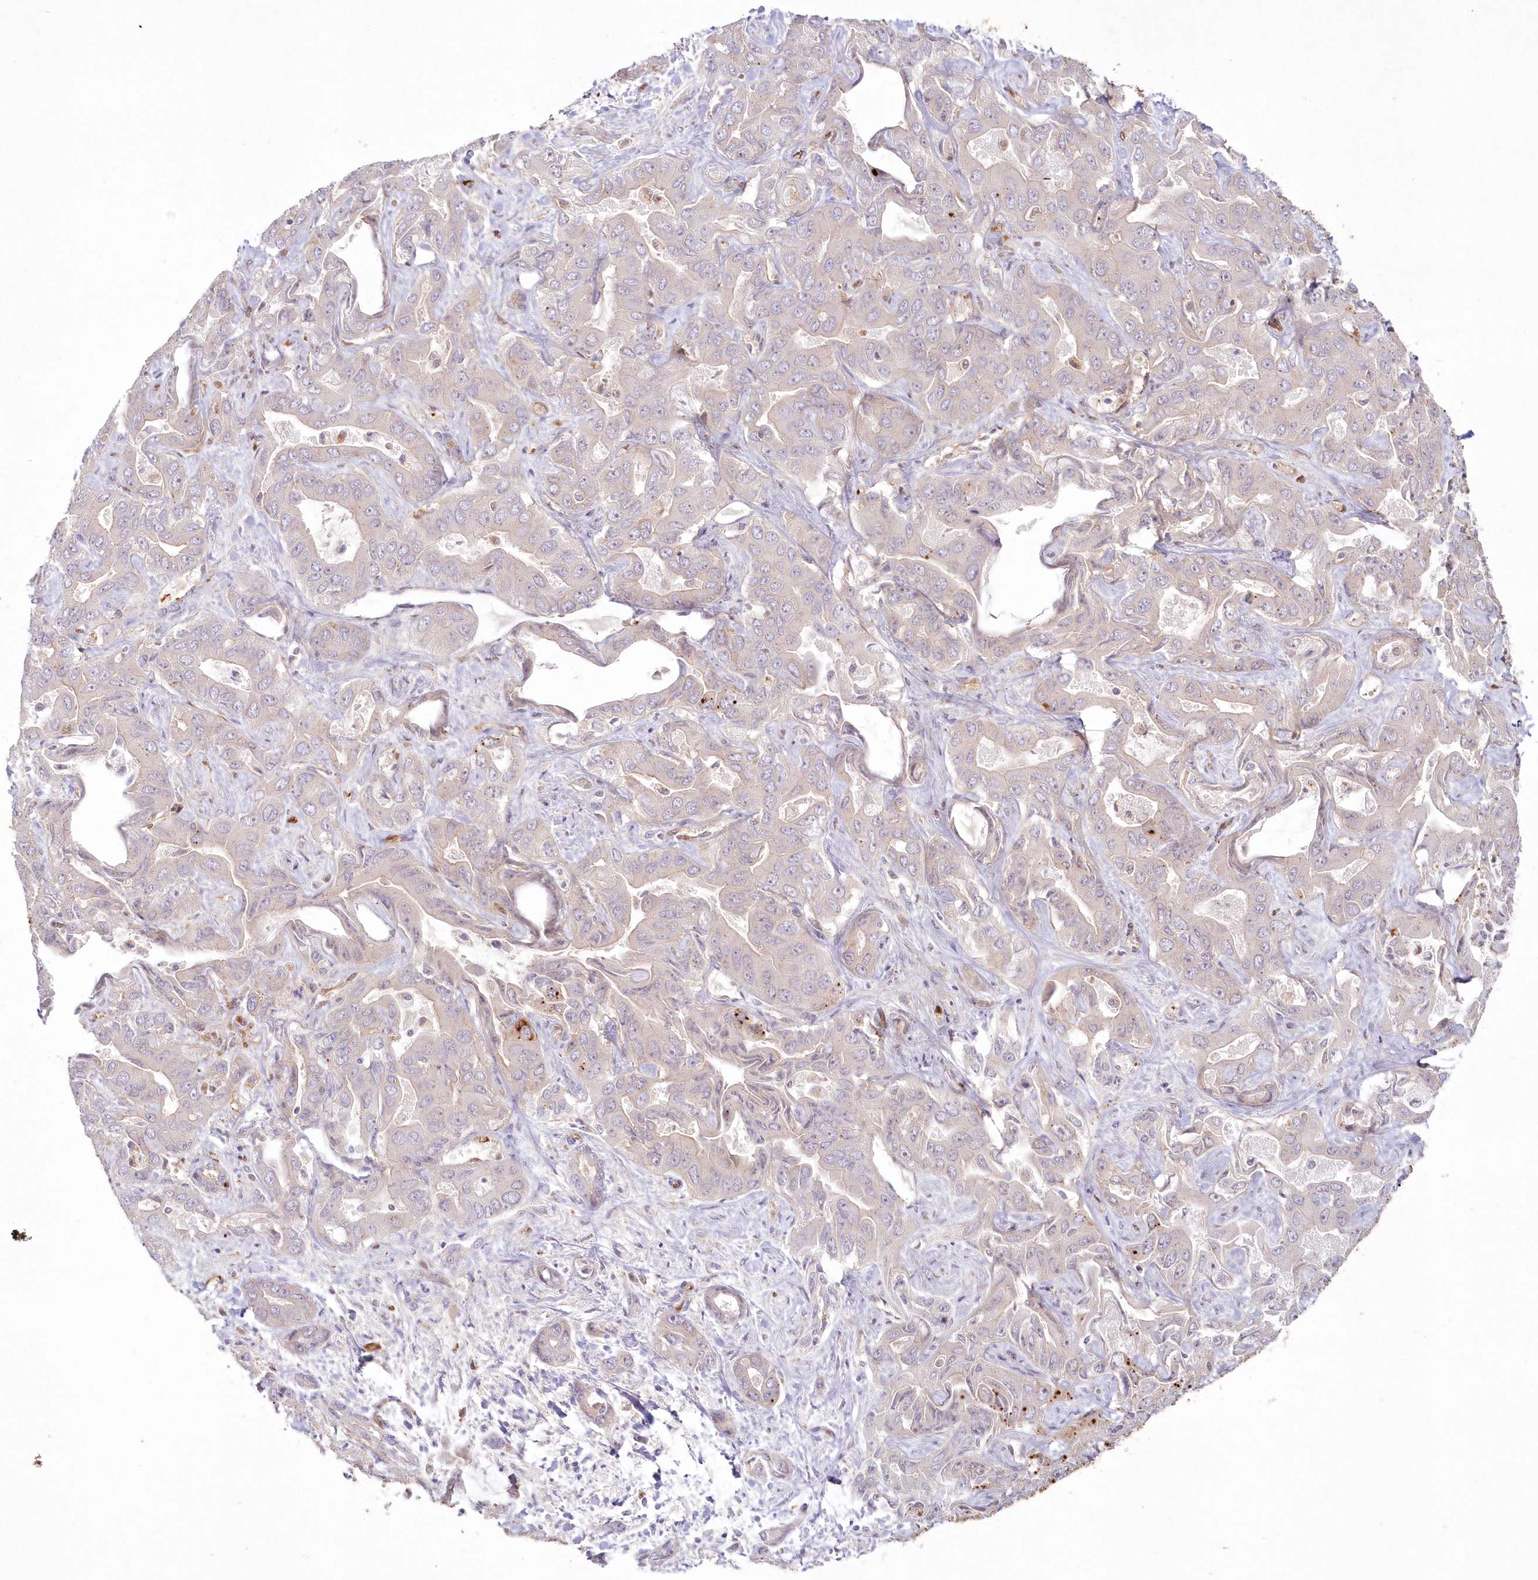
{"staining": {"intensity": "negative", "quantity": "none", "location": "none"}, "tissue": "liver cancer", "cell_type": "Tumor cells", "image_type": "cancer", "snomed": [{"axis": "morphology", "description": "Cholangiocarcinoma"}, {"axis": "topography", "description": "Liver"}], "caption": "Tumor cells are negative for brown protein staining in liver cancer (cholangiocarcinoma).", "gene": "RGCC", "patient": {"sex": "female", "age": 52}}